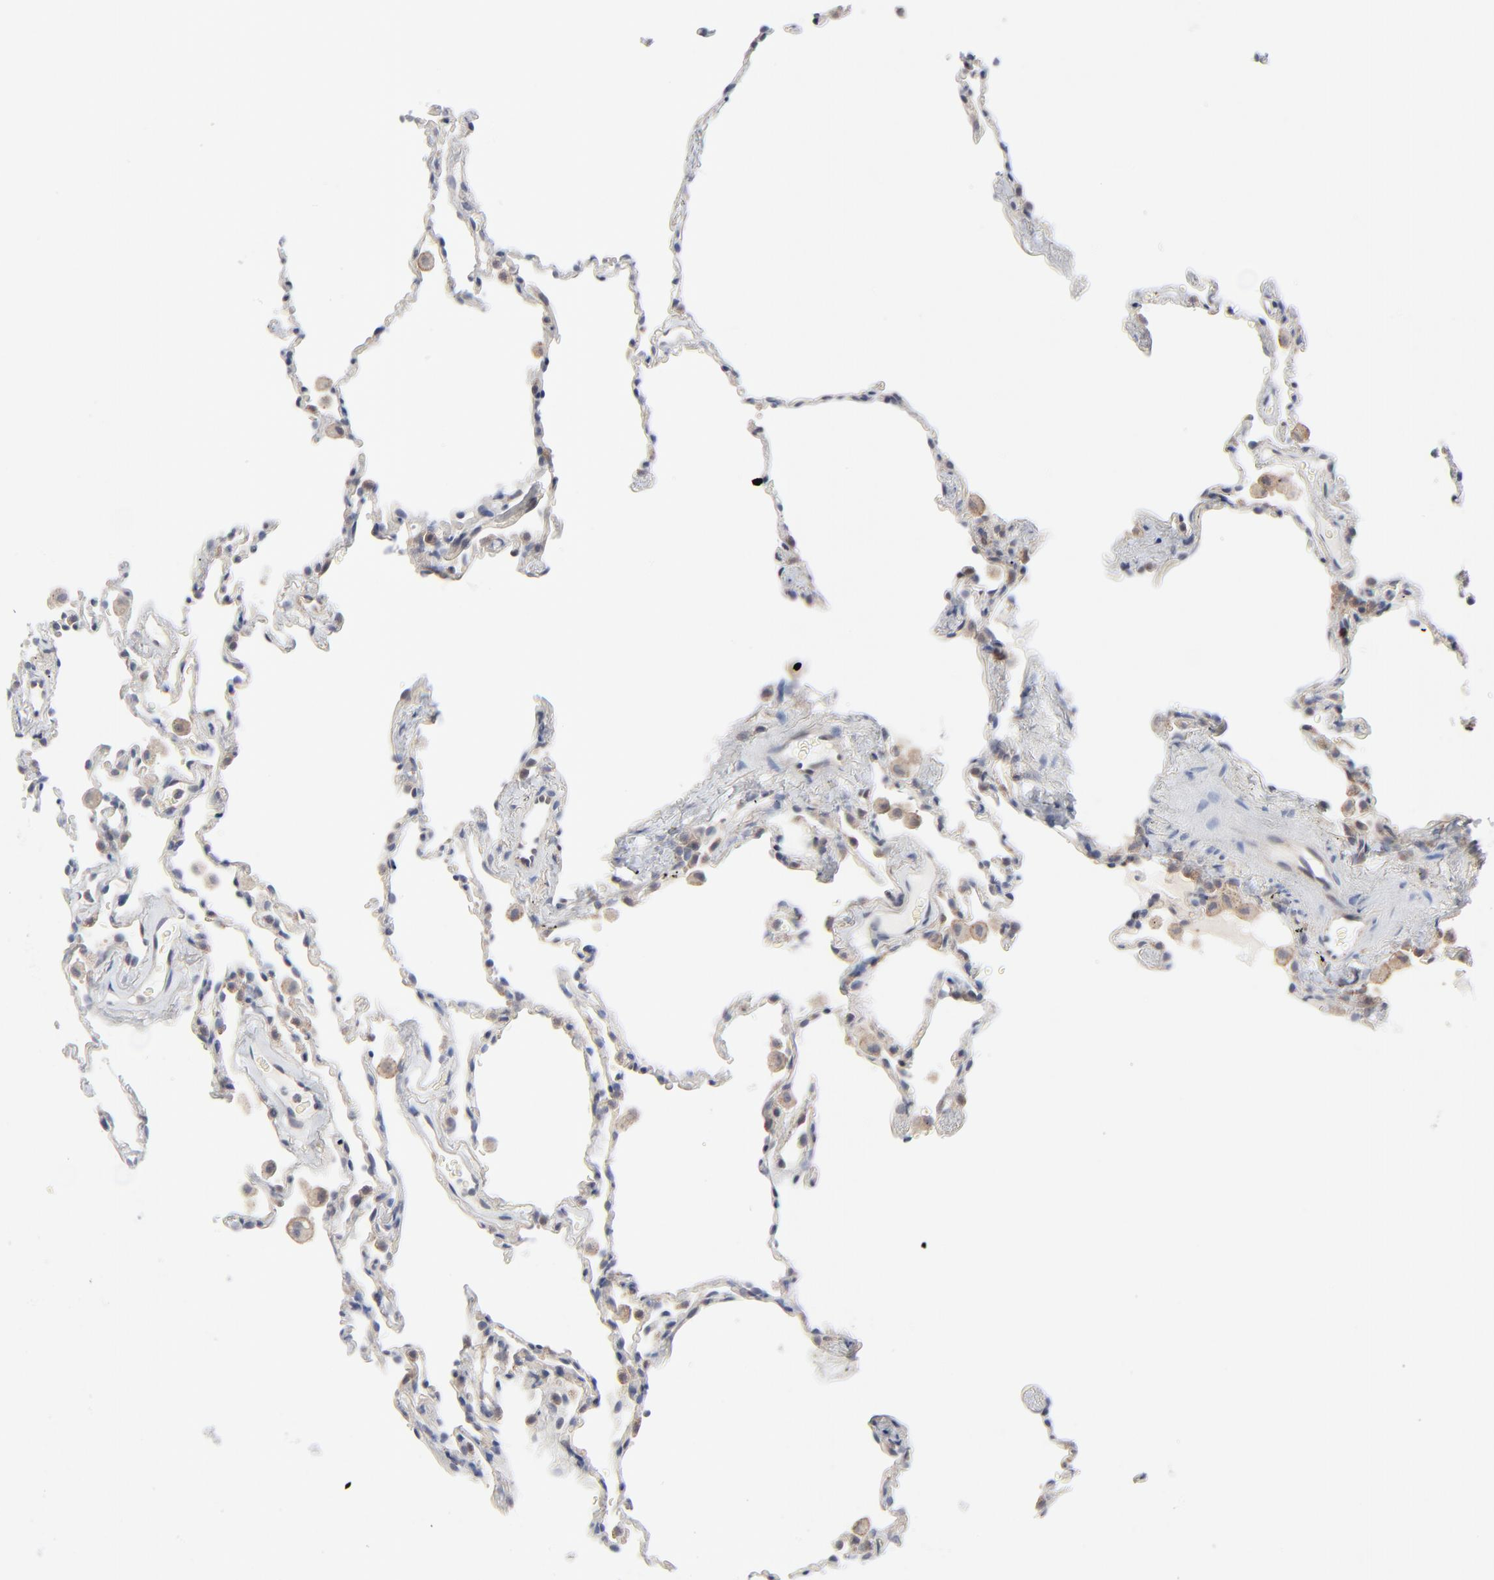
{"staining": {"intensity": "negative", "quantity": "none", "location": "none"}, "tissue": "lung", "cell_type": "Alveolar cells", "image_type": "normal", "snomed": [{"axis": "morphology", "description": "Normal tissue, NOS"}, {"axis": "morphology", "description": "Soft tissue tumor metastatic"}, {"axis": "topography", "description": "Lung"}], "caption": "DAB immunohistochemical staining of normal human lung demonstrates no significant expression in alveolar cells.", "gene": "RPS6KB1", "patient": {"sex": "male", "age": 59}}